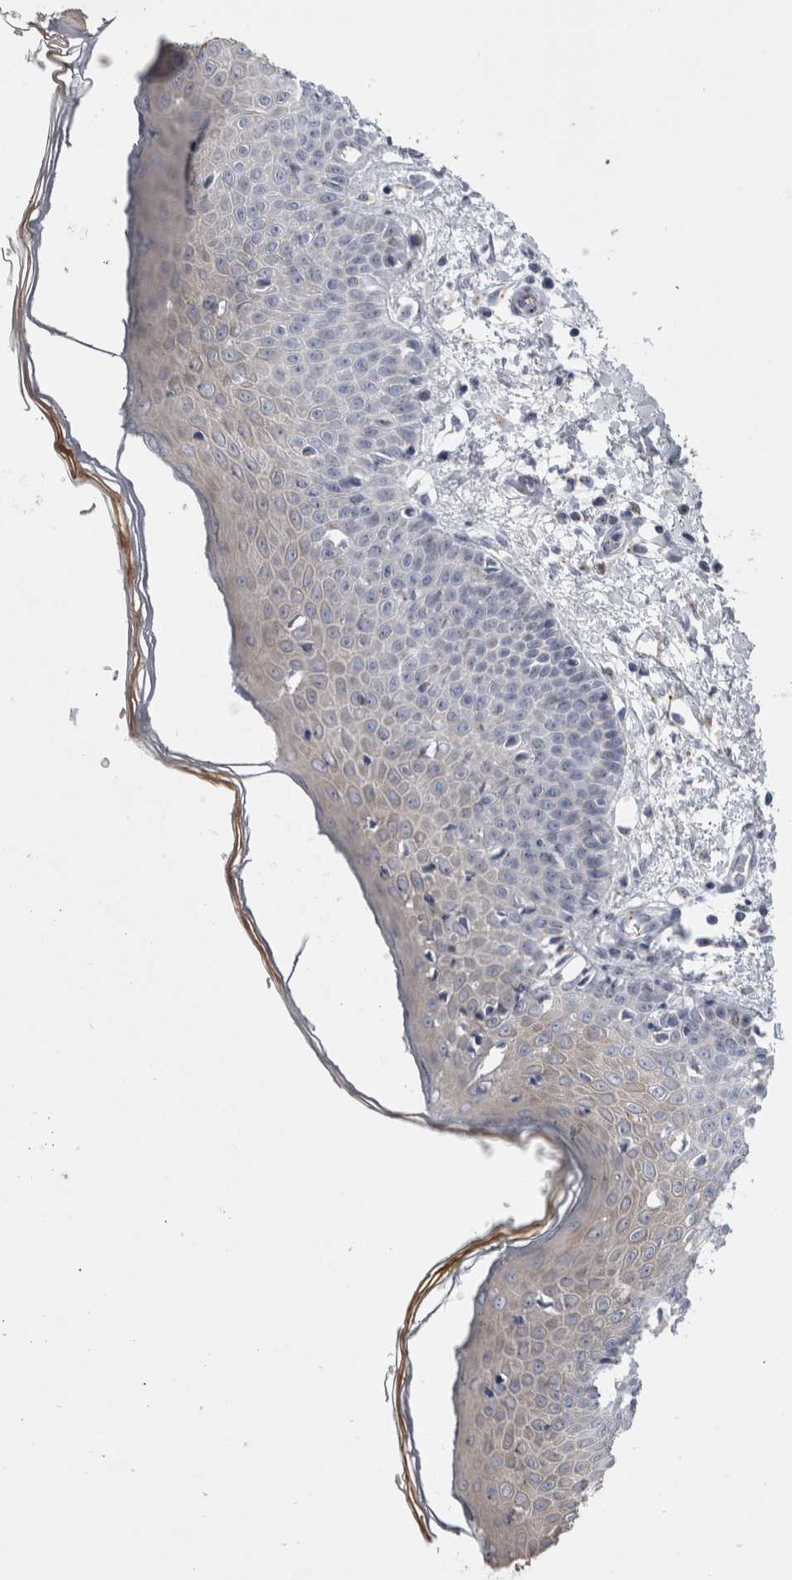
{"staining": {"intensity": "negative", "quantity": "none", "location": "none"}, "tissue": "skin", "cell_type": "Fibroblasts", "image_type": "normal", "snomed": [{"axis": "morphology", "description": "Normal tissue, NOS"}, {"axis": "morphology", "description": "Inflammation, NOS"}, {"axis": "topography", "description": "Skin"}], "caption": "High magnification brightfield microscopy of unremarkable skin stained with DAB (brown) and counterstained with hematoxylin (blue): fibroblasts show no significant positivity.", "gene": "AKAP9", "patient": {"sex": "female", "age": 44}}